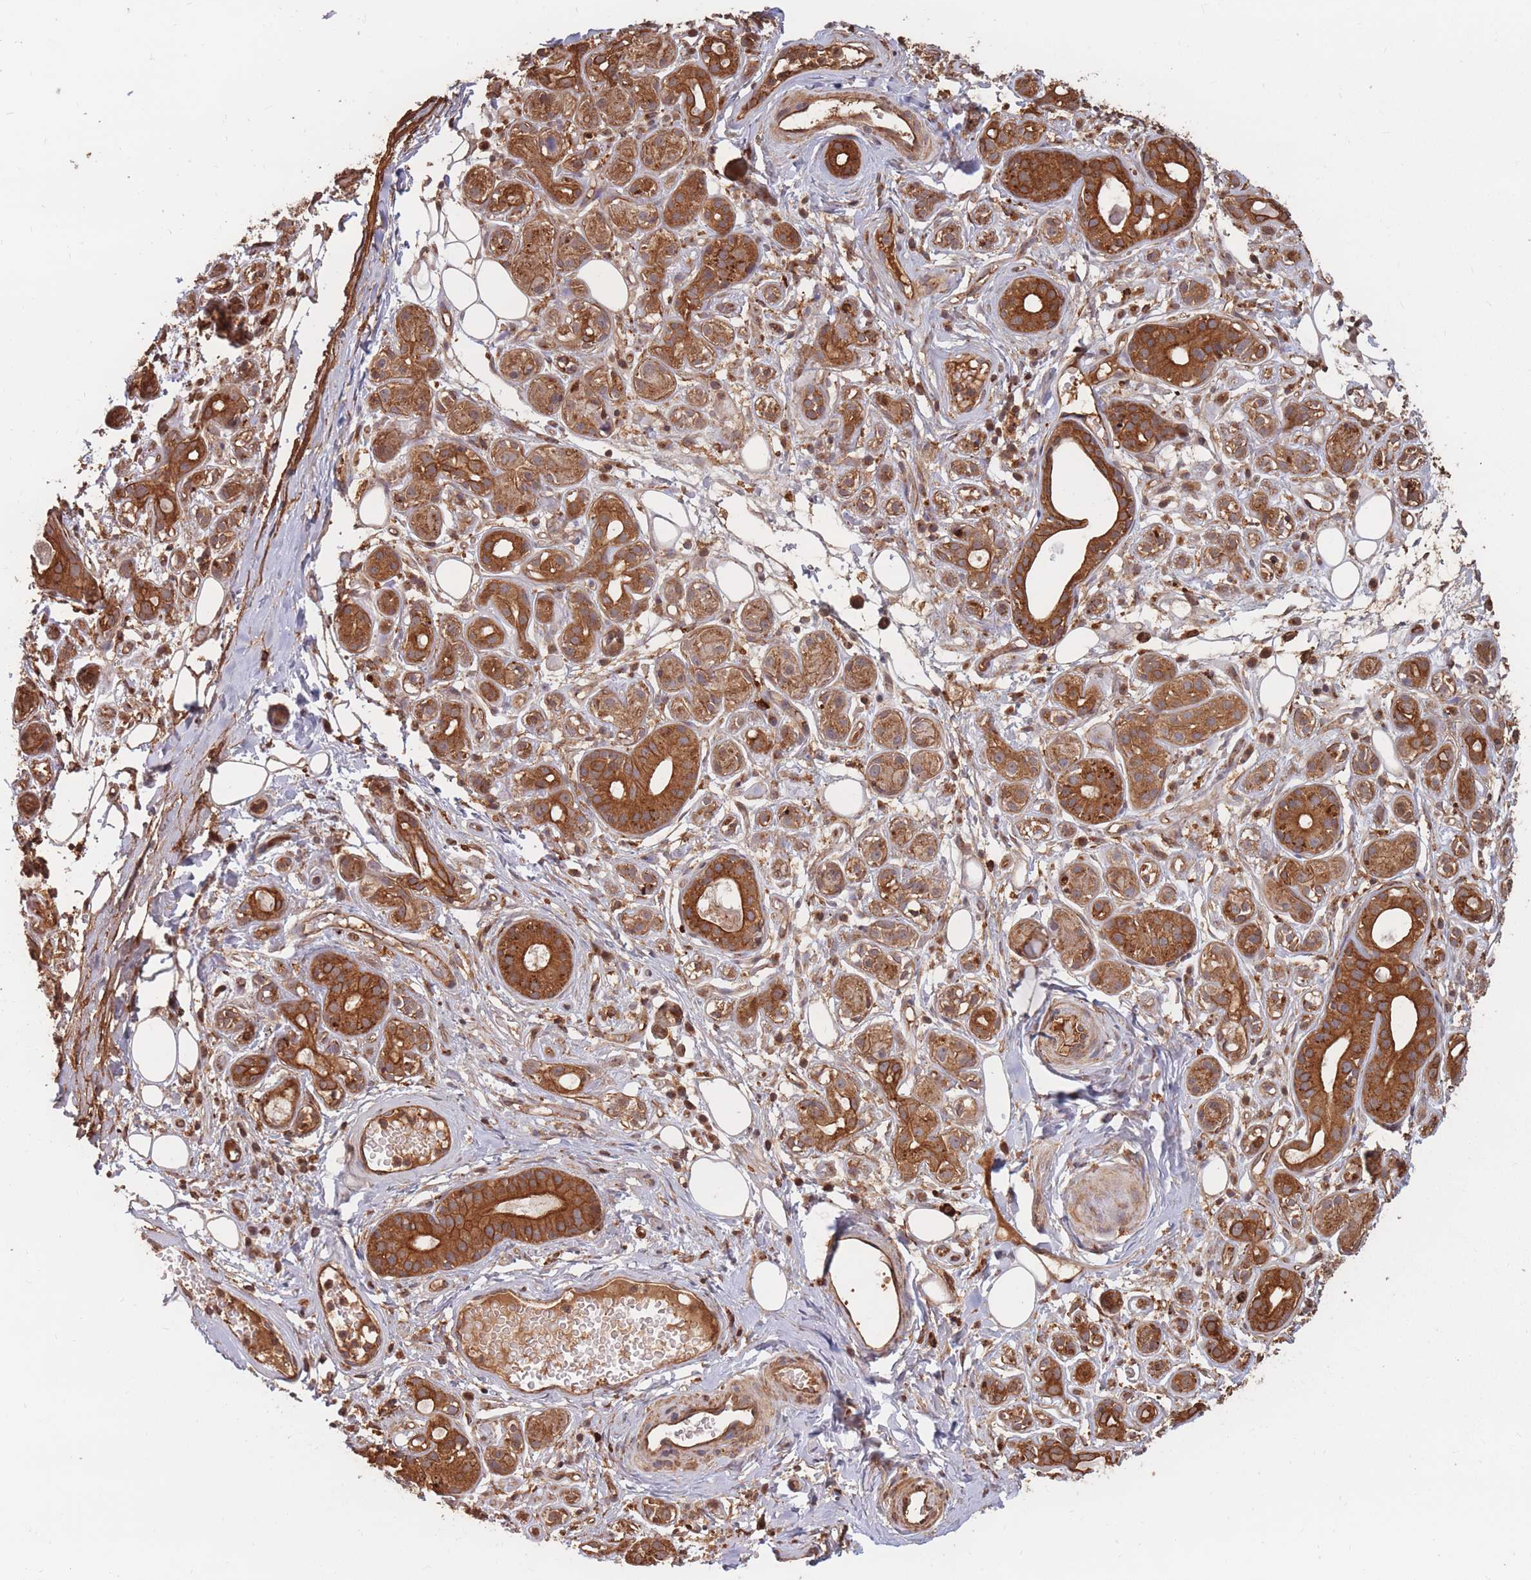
{"staining": {"intensity": "strong", "quantity": ">75%", "location": "cytoplasmic/membranous"}, "tissue": "salivary gland", "cell_type": "Glandular cells", "image_type": "normal", "snomed": [{"axis": "morphology", "description": "Normal tissue, NOS"}, {"axis": "topography", "description": "Salivary gland"}], "caption": "Unremarkable salivary gland displays strong cytoplasmic/membranous staining in approximately >75% of glandular cells (Brightfield microscopy of DAB IHC at high magnification)..", "gene": "RASSF2", "patient": {"sex": "male", "age": 54}}